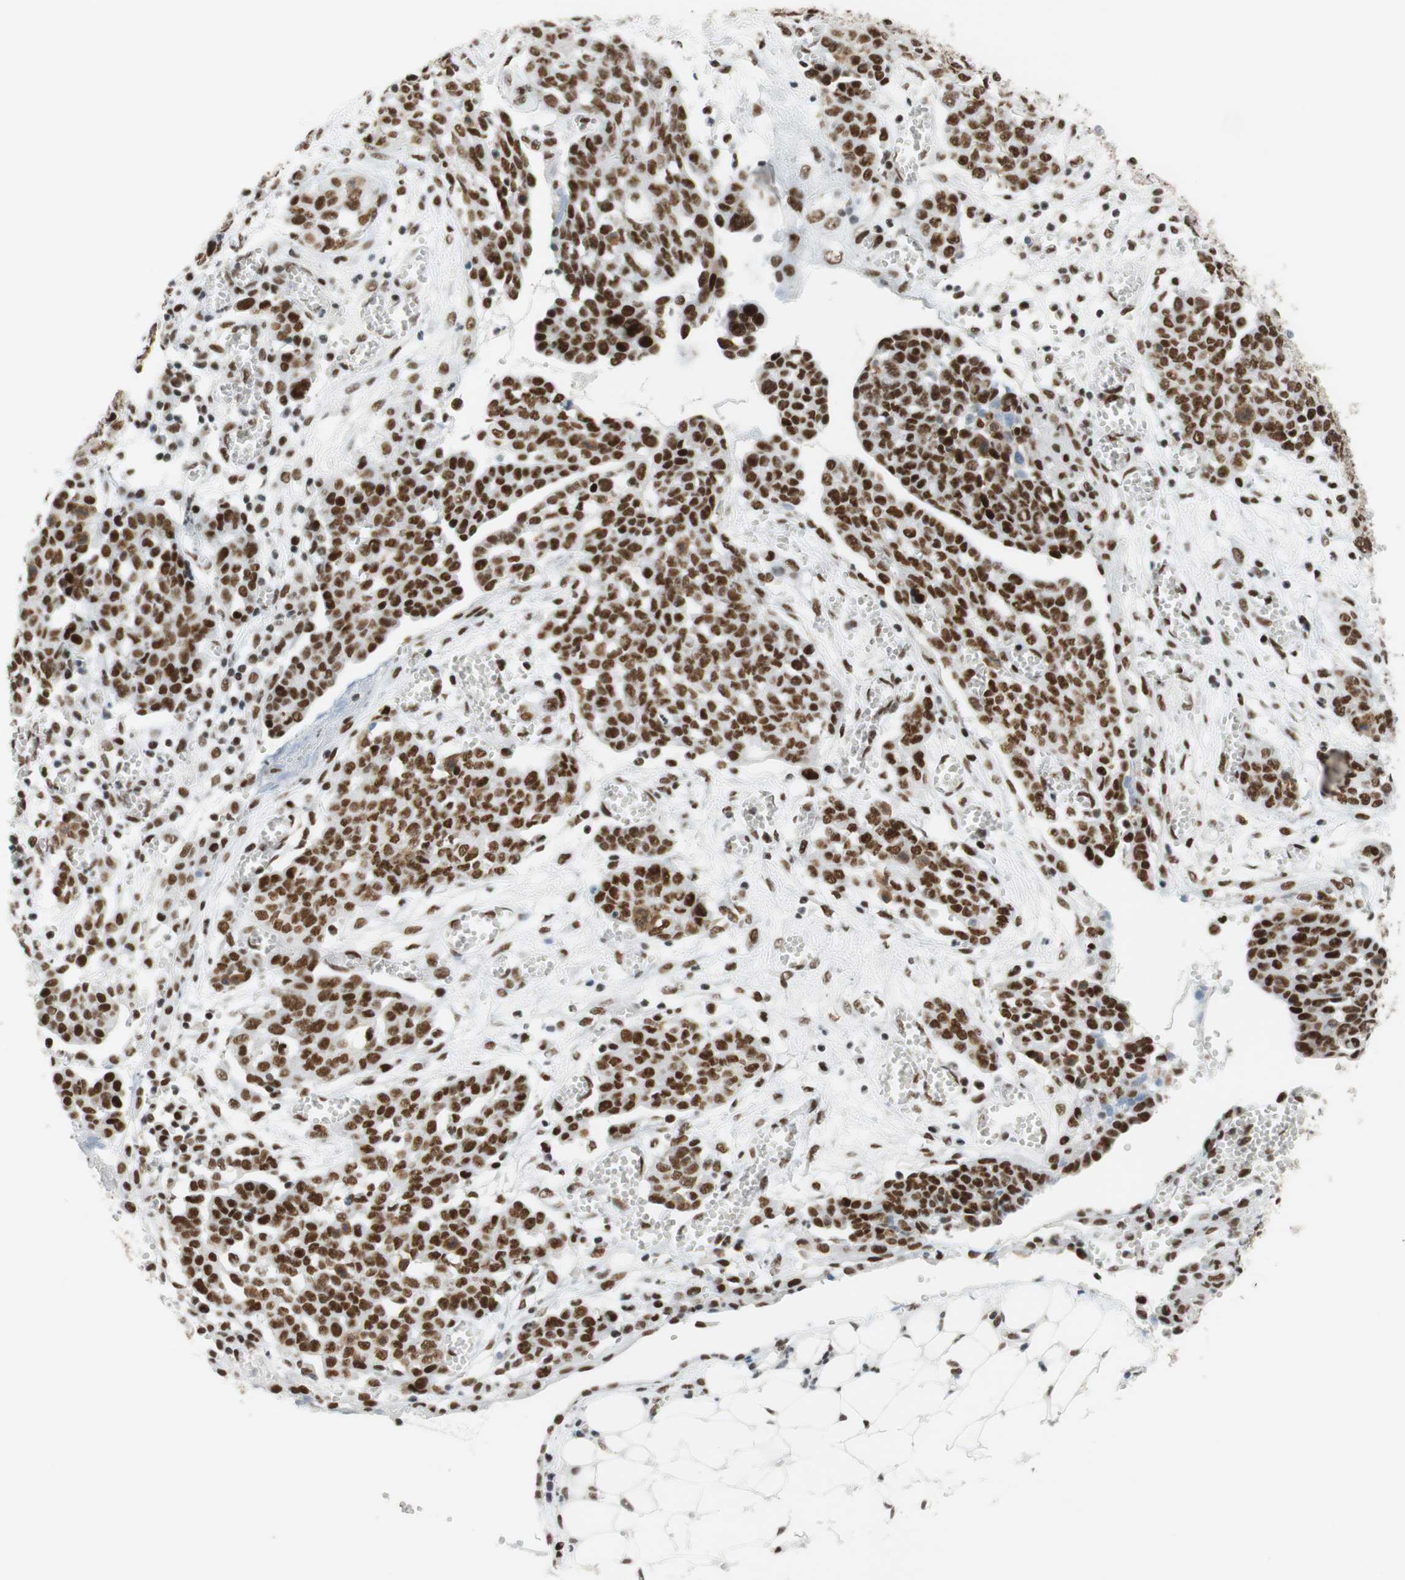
{"staining": {"intensity": "strong", "quantity": ">75%", "location": "nuclear"}, "tissue": "ovarian cancer", "cell_type": "Tumor cells", "image_type": "cancer", "snomed": [{"axis": "morphology", "description": "Cystadenocarcinoma, serous, NOS"}, {"axis": "topography", "description": "Soft tissue"}, {"axis": "topography", "description": "Ovary"}], "caption": "An immunohistochemistry (IHC) image of tumor tissue is shown. Protein staining in brown highlights strong nuclear positivity in ovarian cancer within tumor cells.", "gene": "RNF20", "patient": {"sex": "female", "age": 57}}